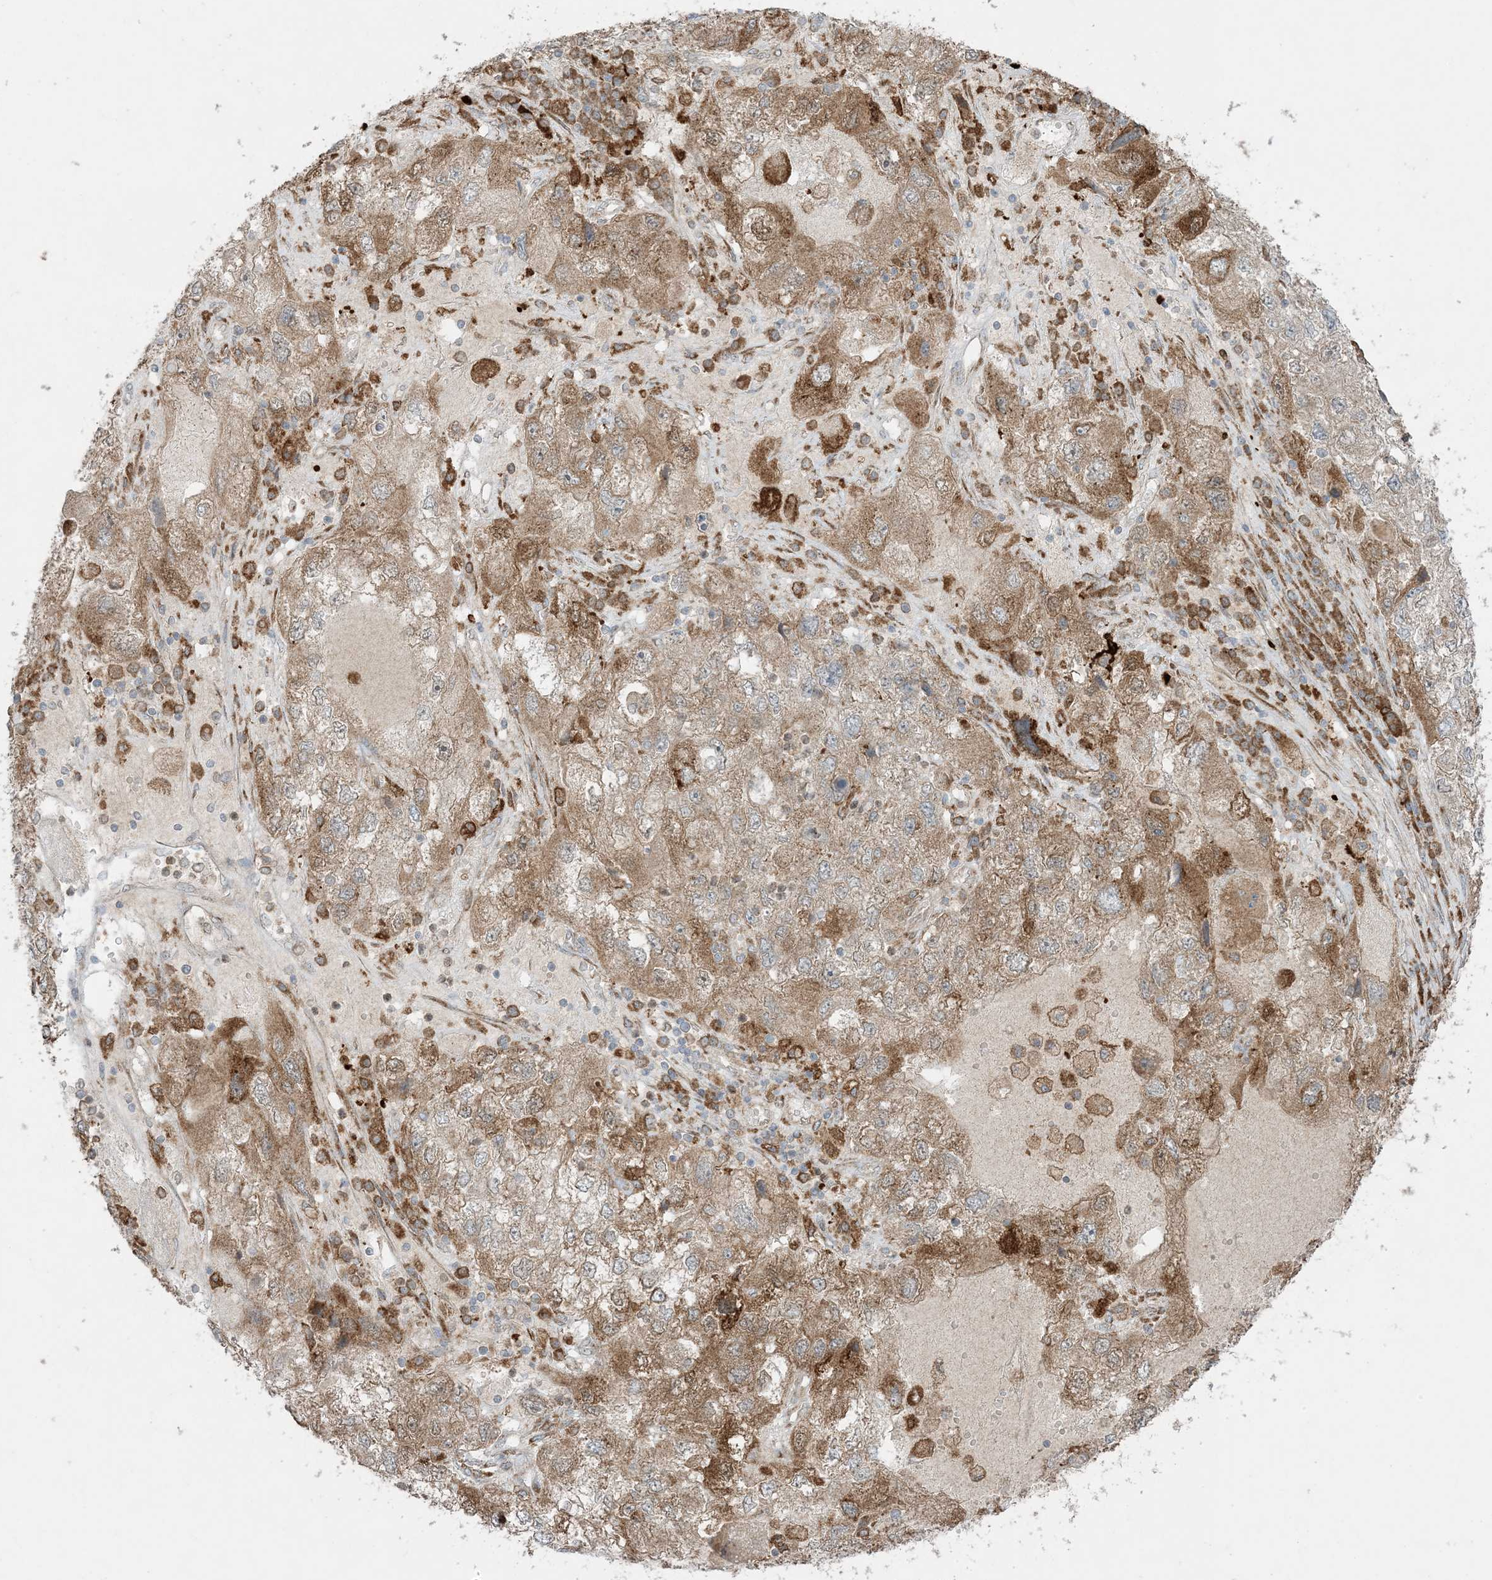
{"staining": {"intensity": "moderate", "quantity": ">75%", "location": "cytoplasmic/membranous"}, "tissue": "endometrial cancer", "cell_type": "Tumor cells", "image_type": "cancer", "snomed": [{"axis": "morphology", "description": "Adenocarcinoma, NOS"}, {"axis": "topography", "description": "Endometrium"}], "caption": "Immunohistochemical staining of human endometrial cancer (adenocarcinoma) displays moderate cytoplasmic/membranous protein staining in approximately >75% of tumor cells. (brown staining indicates protein expression, while blue staining denotes nuclei).", "gene": "ODC1", "patient": {"sex": "female", "age": 49}}